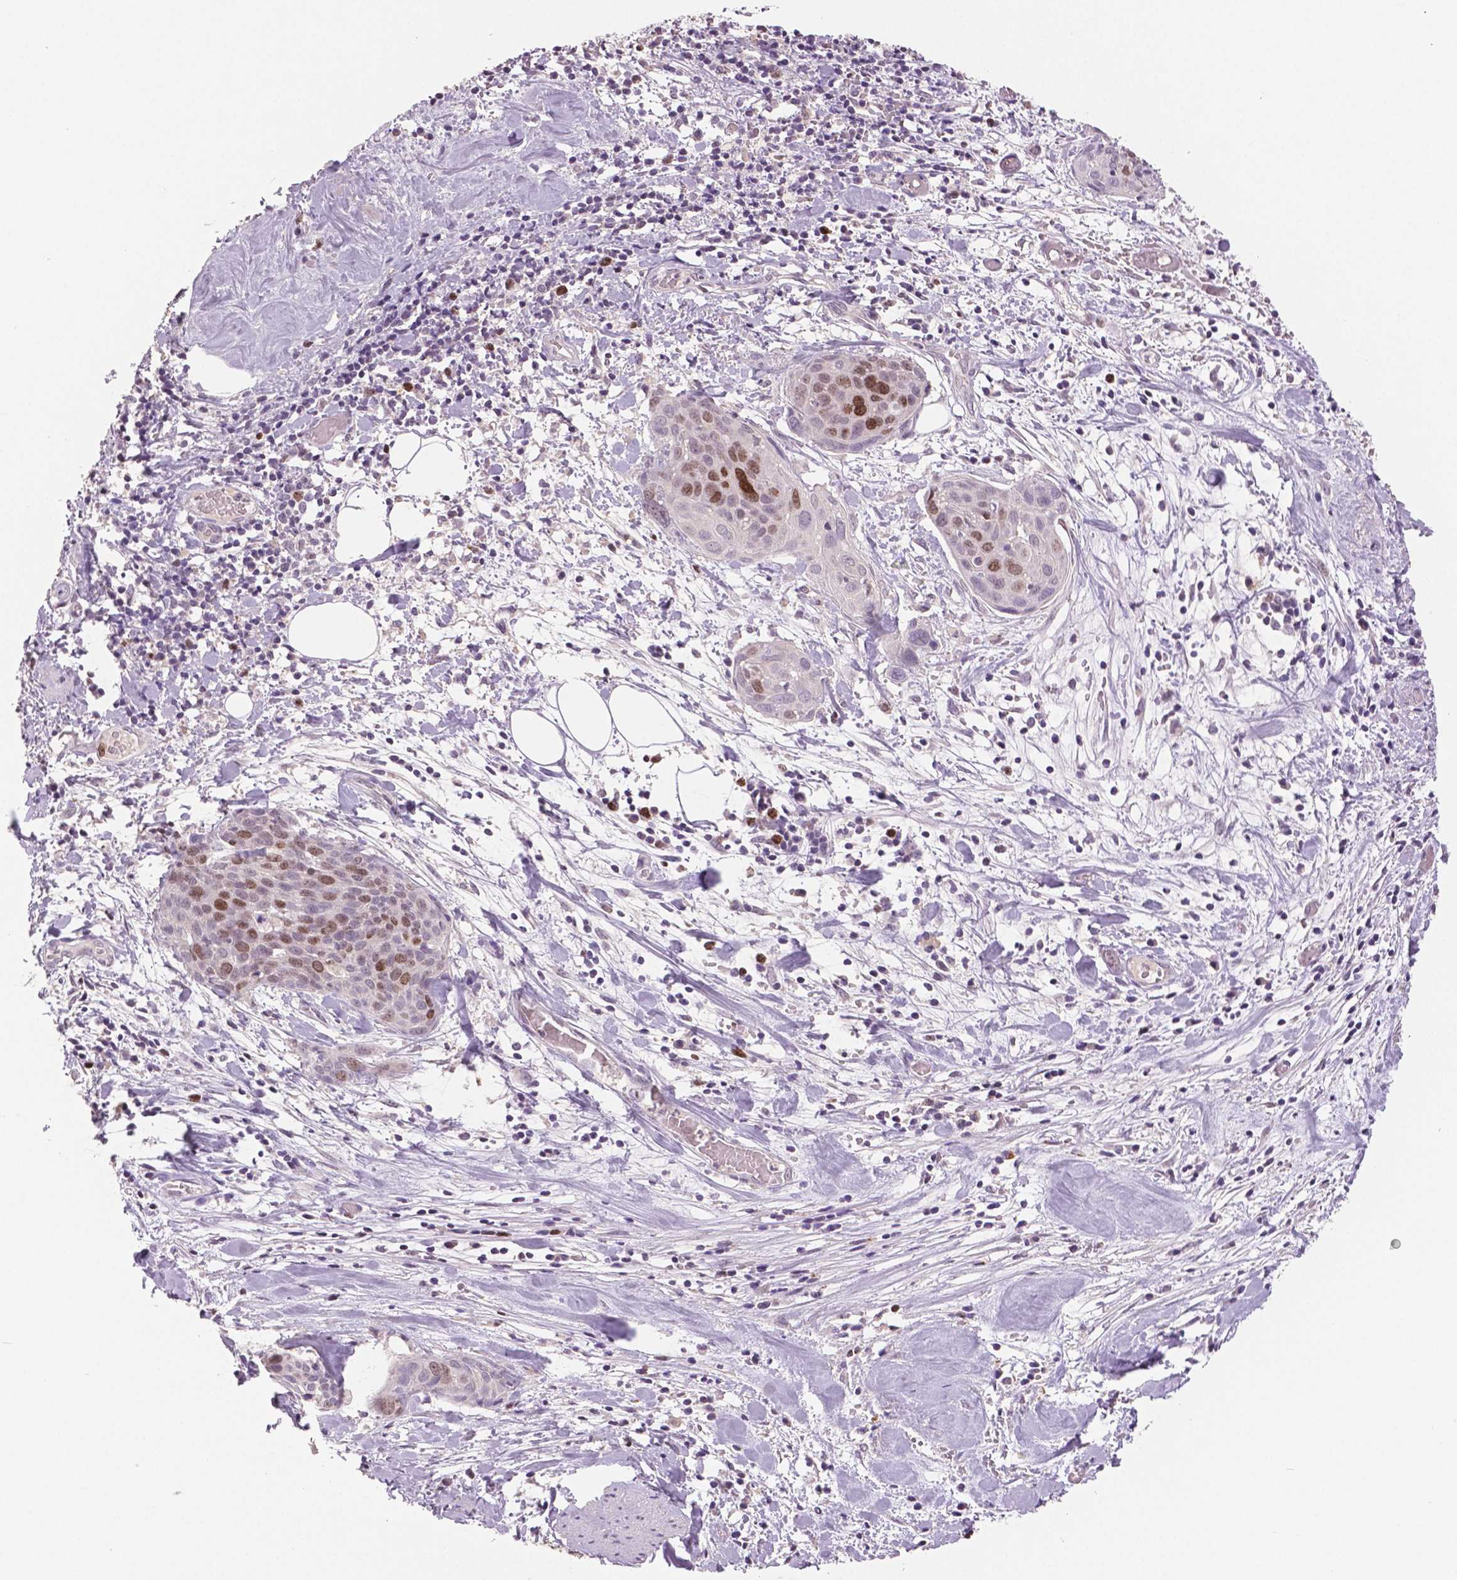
{"staining": {"intensity": "moderate", "quantity": "25%-75%", "location": "nuclear"}, "tissue": "cervical cancer", "cell_type": "Tumor cells", "image_type": "cancer", "snomed": [{"axis": "morphology", "description": "Squamous cell carcinoma, NOS"}, {"axis": "topography", "description": "Cervix"}], "caption": "The micrograph reveals a brown stain indicating the presence of a protein in the nuclear of tumor cells in squamous cell carcinoma (cervical). The staining was performed using DAB to visualize the protein expression in brown, while the nuclei were stained in blue with hematoxylin (Magnification: 20x).", "gene": "MKI67", "patient": {"sex": "female", "age": 39}}